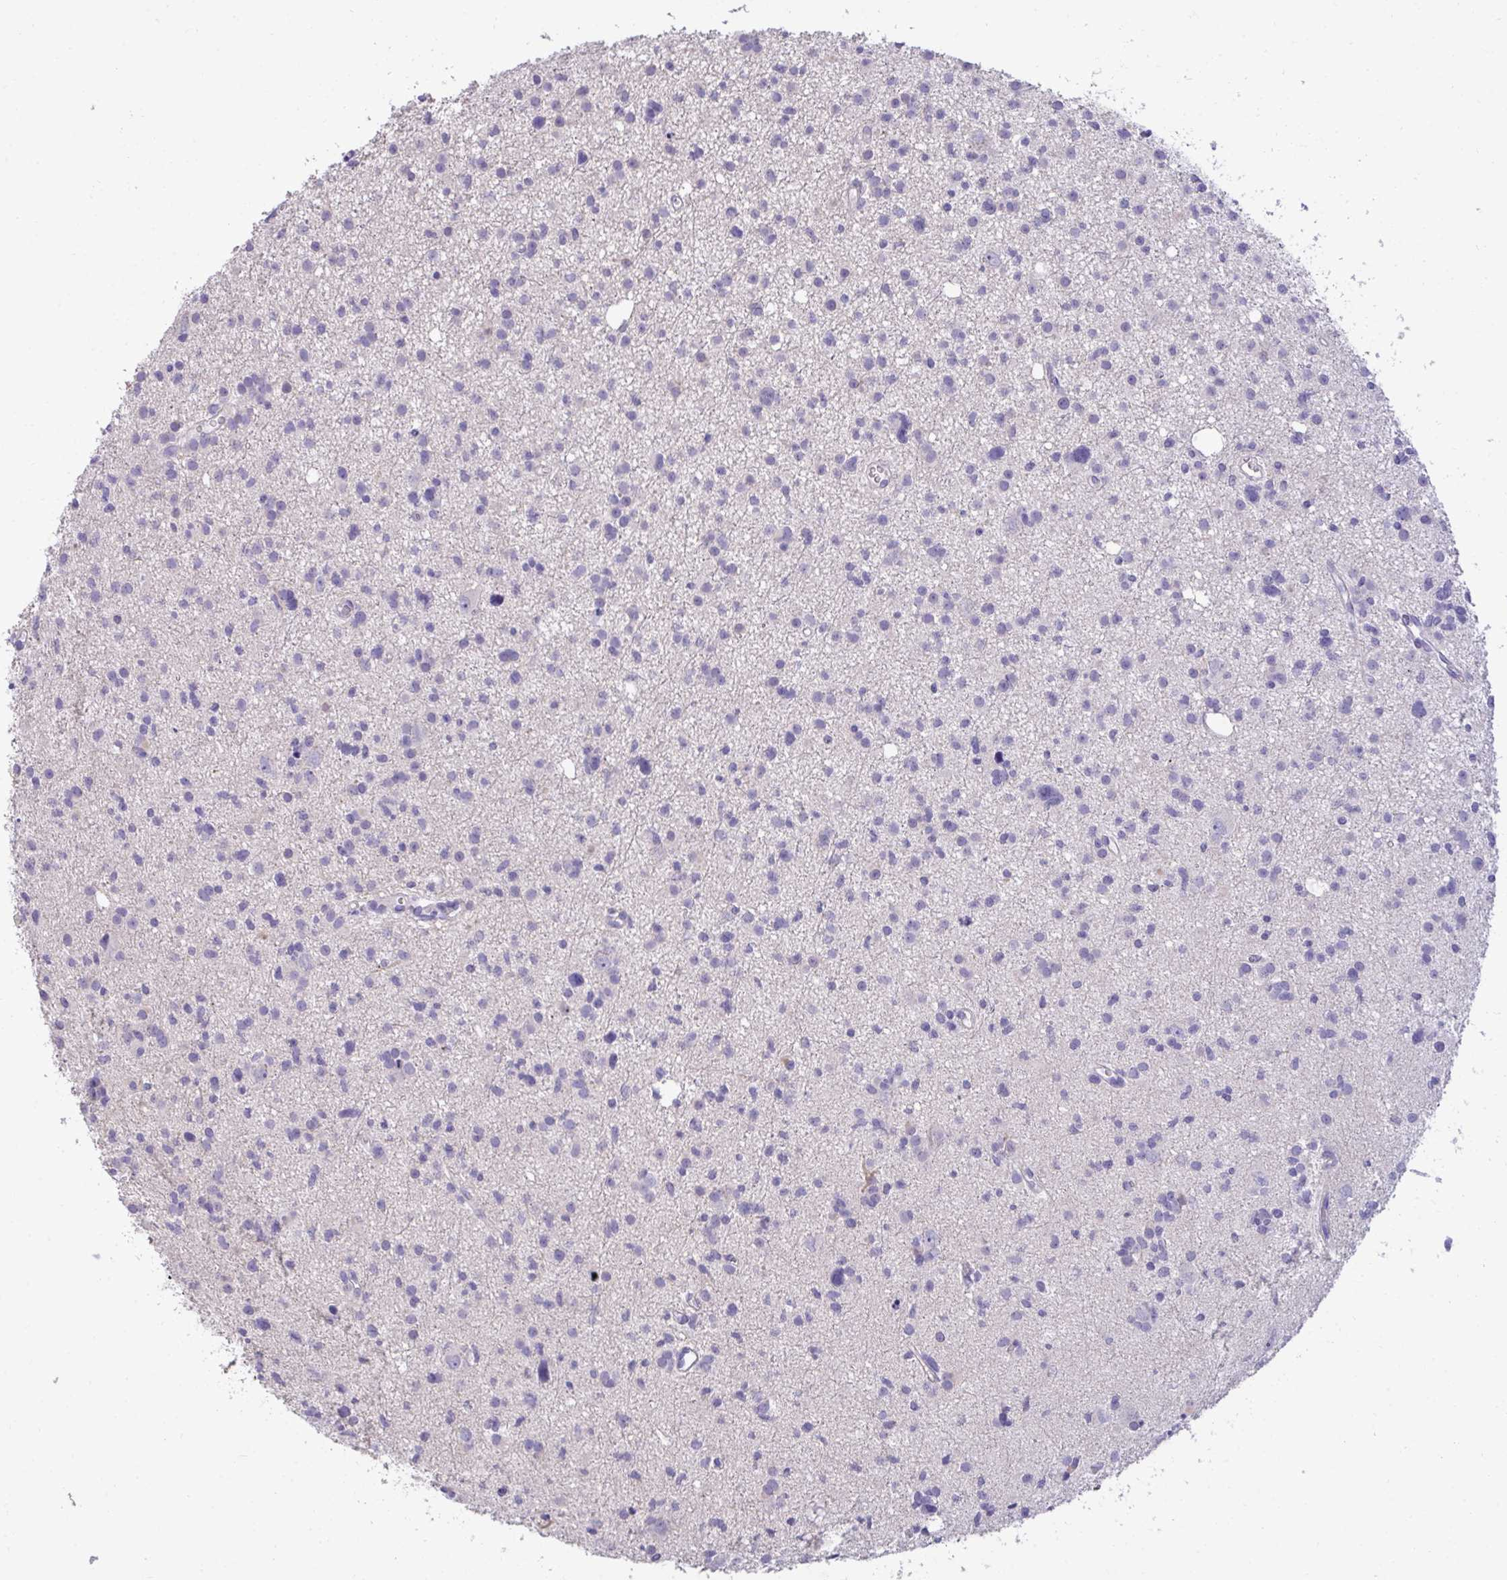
{"staining": {"intensity": "negative", "quantity": "none", "location": "none"}, "tissue": "glioma", "cell_type": "Tumor cells", "image_type": "cancer", "snomed": [{"axis": "morphology", "description": "Glioma, malignant, High grade"}, {"axis": "topography", "description": "Brain"}], "caption": "An image of glioma stained for a protein shows no brown staining in tumor cells.", "gene": "TMCO5A", "patient": {"sex": "male", "age": 23}}